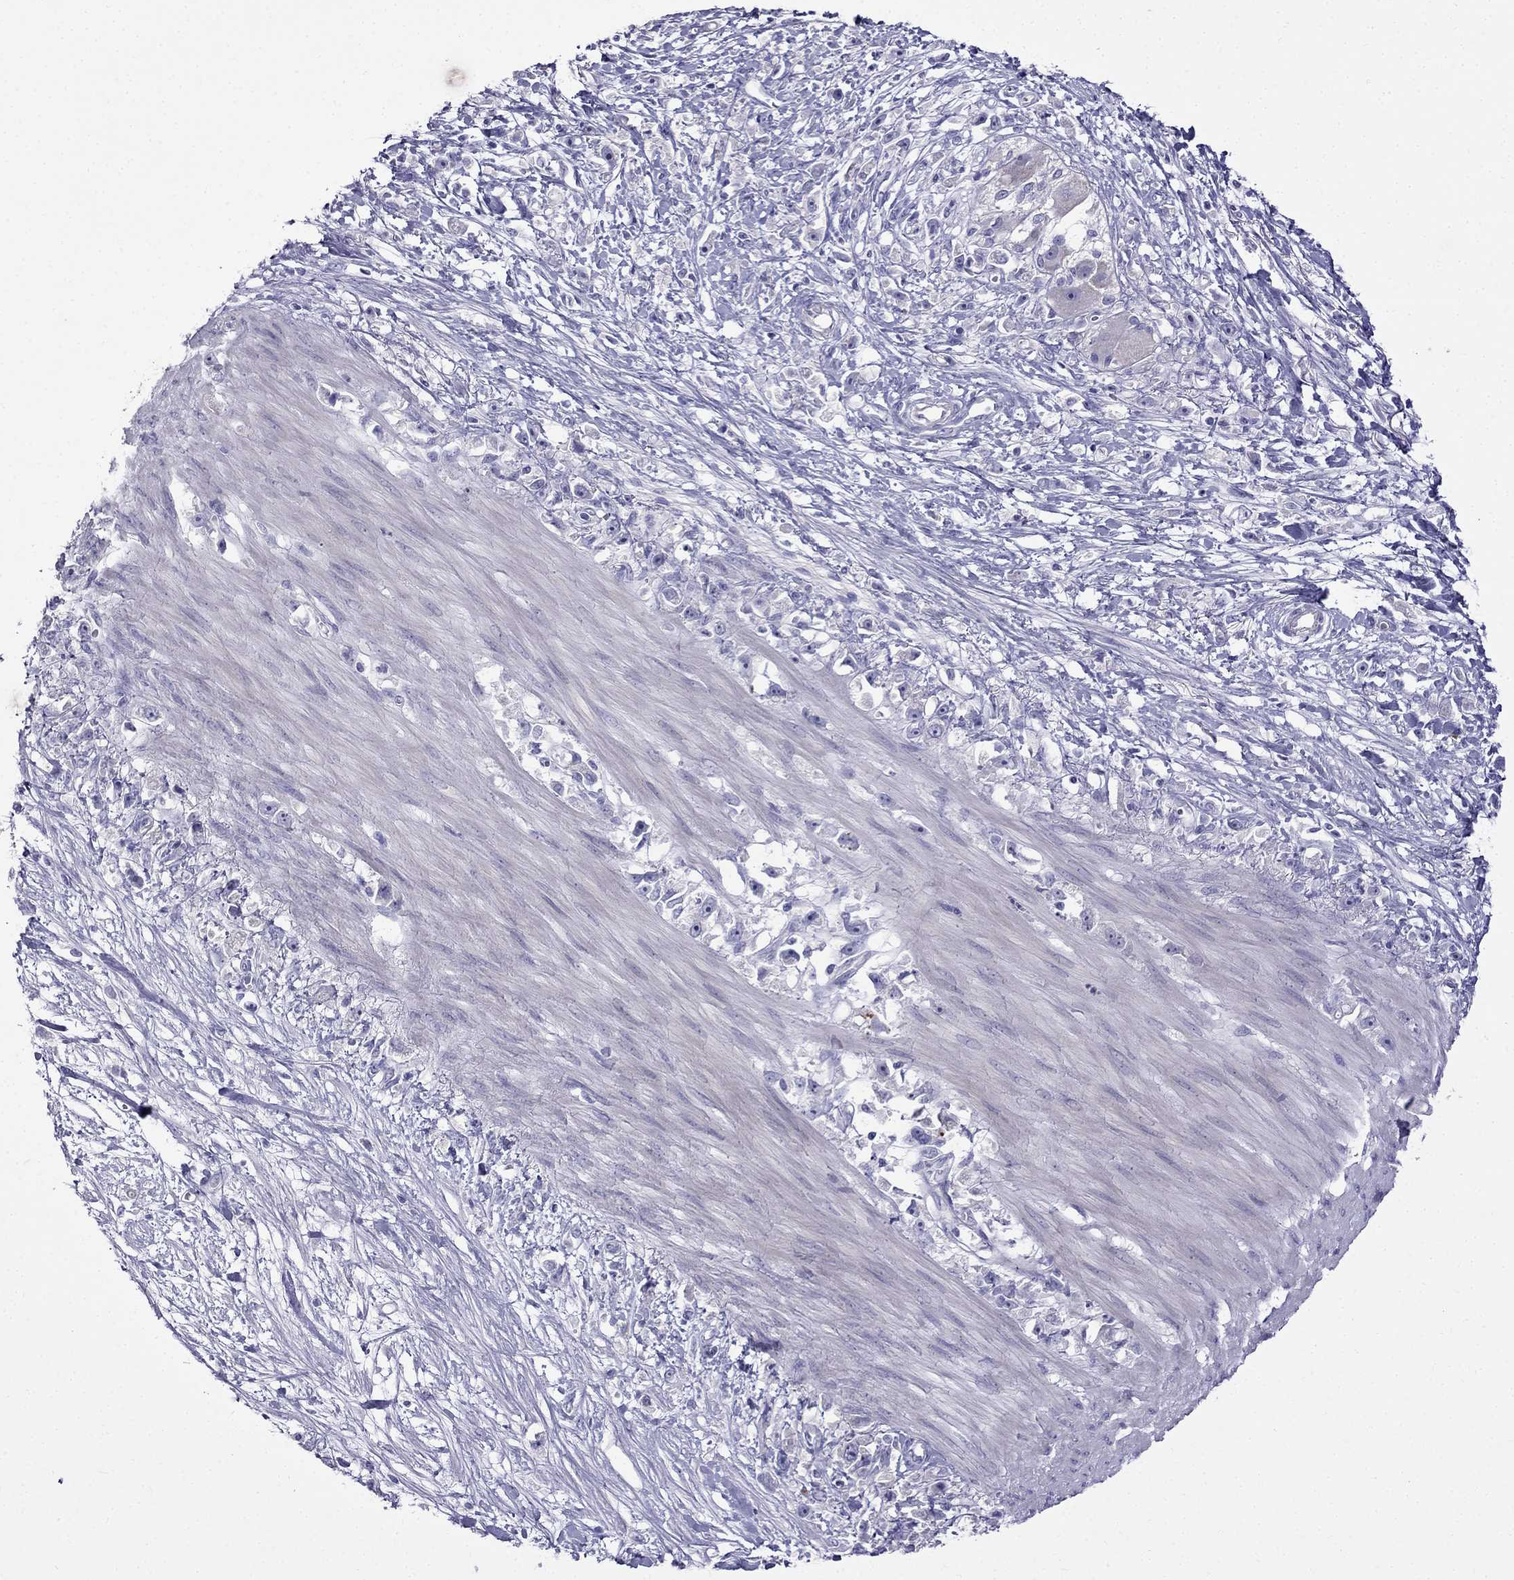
{"staining": {"intensity": "negative", "quantity": "none", "location": "none"}, "tissue": "stomach cancer", "cell_type": "Tumor cells", "image_type": "cancer", "snomed": [{"axis": "morphology", "description": "Adenocarcinoma, NOS"}, {"axis": "topography", "description": "Stomach"}], "caption": "Human adenocarcinoma (stomach) stained for a protein using immunohistochemistry (IHC) shows no expression in tumor cells.", "gene": "PATE1", "patient": {"sex": "female", "age": 59}}